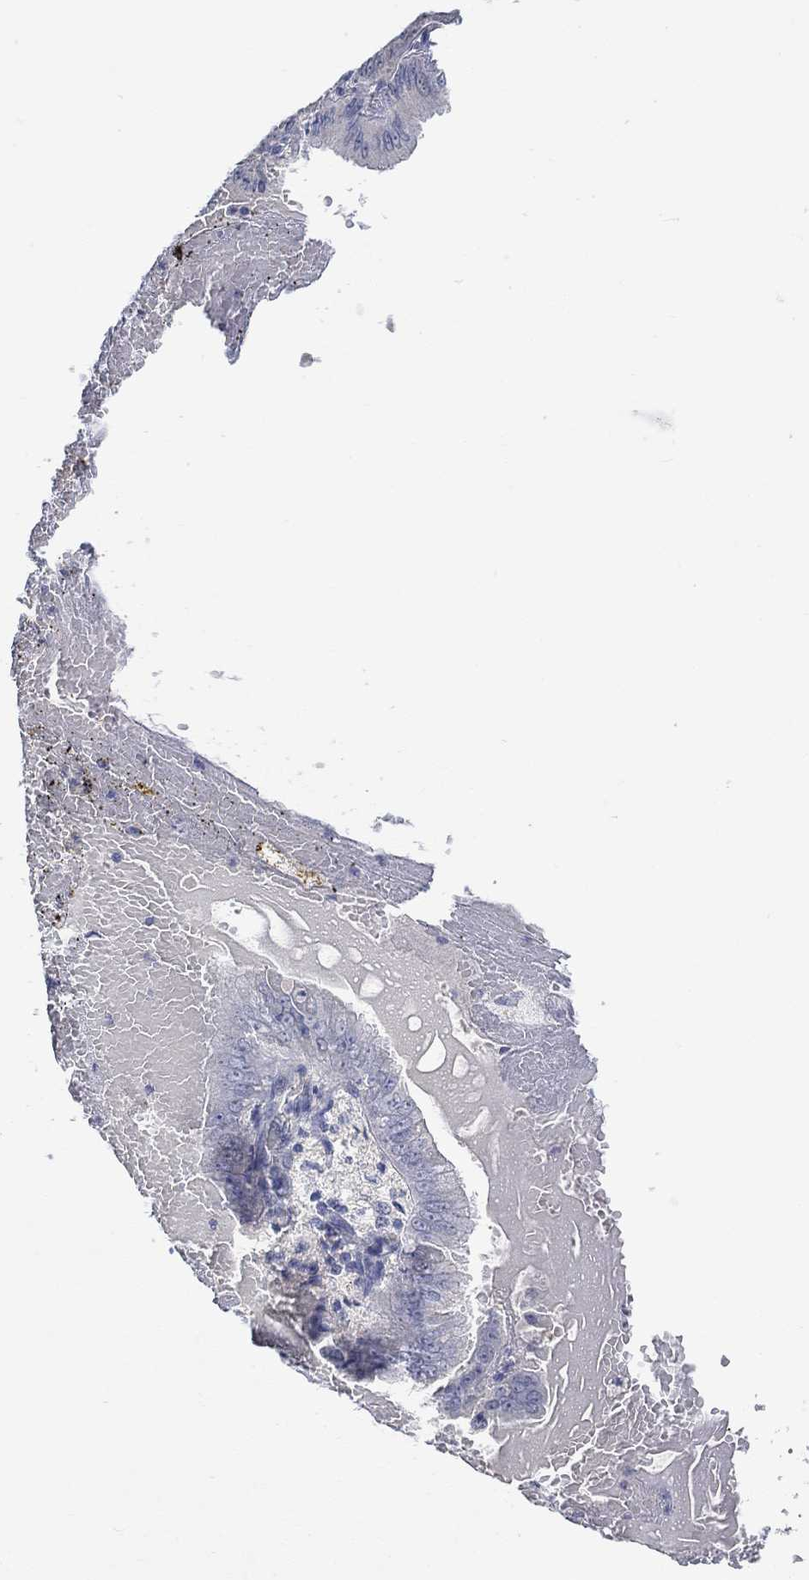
{"staining": {"intensity": "negative", "quantity": "none", "location": "none"}, "tissue": "endometrial cancer", "cell_type": "Tumor cells", "image_type": "cancer", "snomed": [{"axis": "morphology", "description": "Adenocarcinoma, NOS"}, {"axis": "topography", "description": "Endometrium"}], "caption": "The photomicrograph displays no staining of tumor cells in adenocarcinoma (endometrial).", "gene": "PNMA5", "patient": {"sex": "female", "age": 66}}